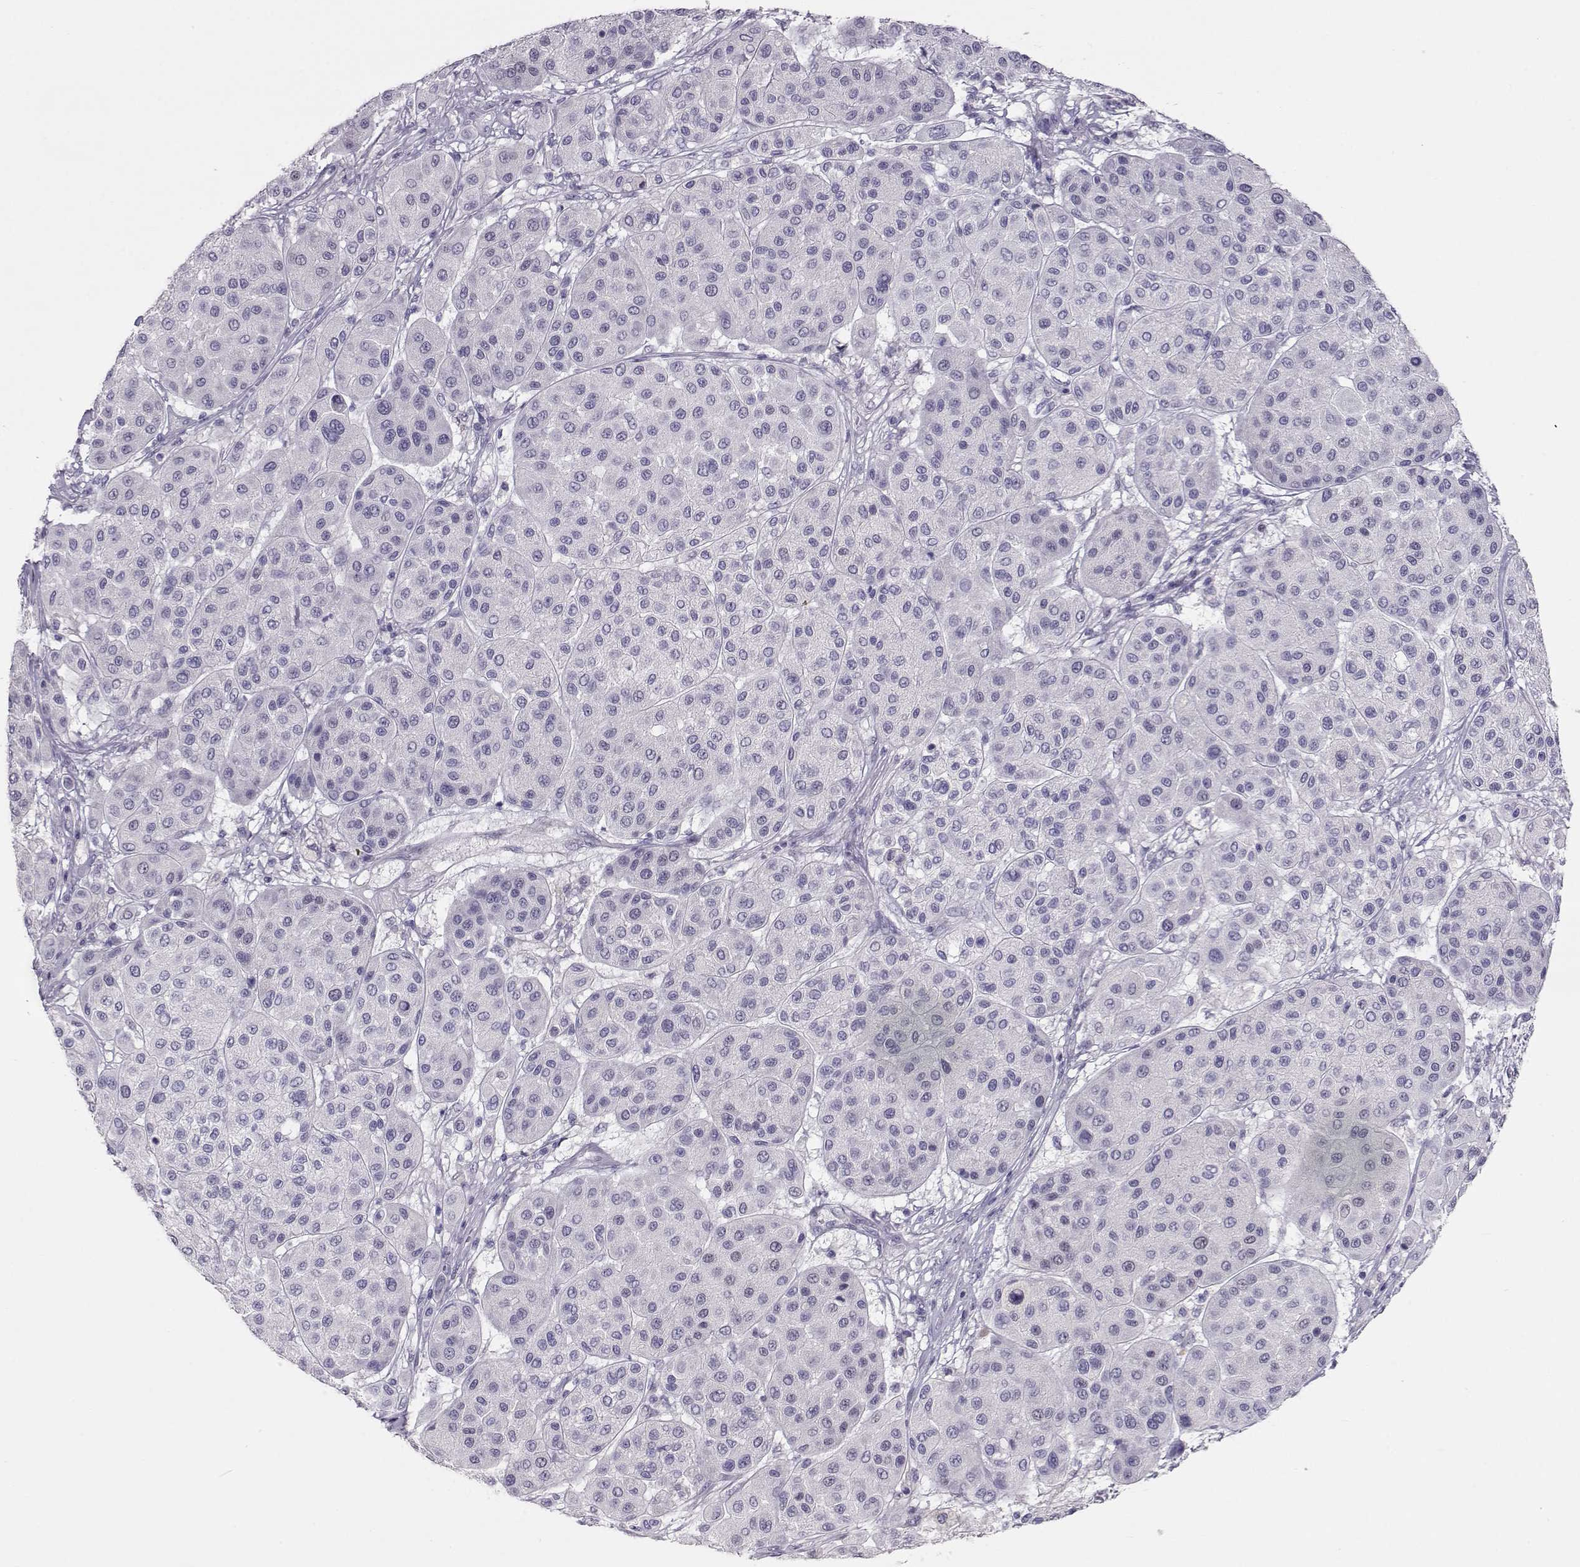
{"staining": {"intensity": "negative", "quantity": "none", "location": "none"}, "tissue": "melanoma", "cell_type": "Tumor cells", "image_type": "cancer", "snomed": [{"axis": "morphology", "description": "Malignant melanoma, Metastatic site"}, {"axis": "topography", "description": "Smooth muscle"}], "caption": "Immunohistochemical staining of human melanoma shows no significant expression in tumor cells.", "gene": "OPN5", "patient": {"sex": "male", "age": 41}}